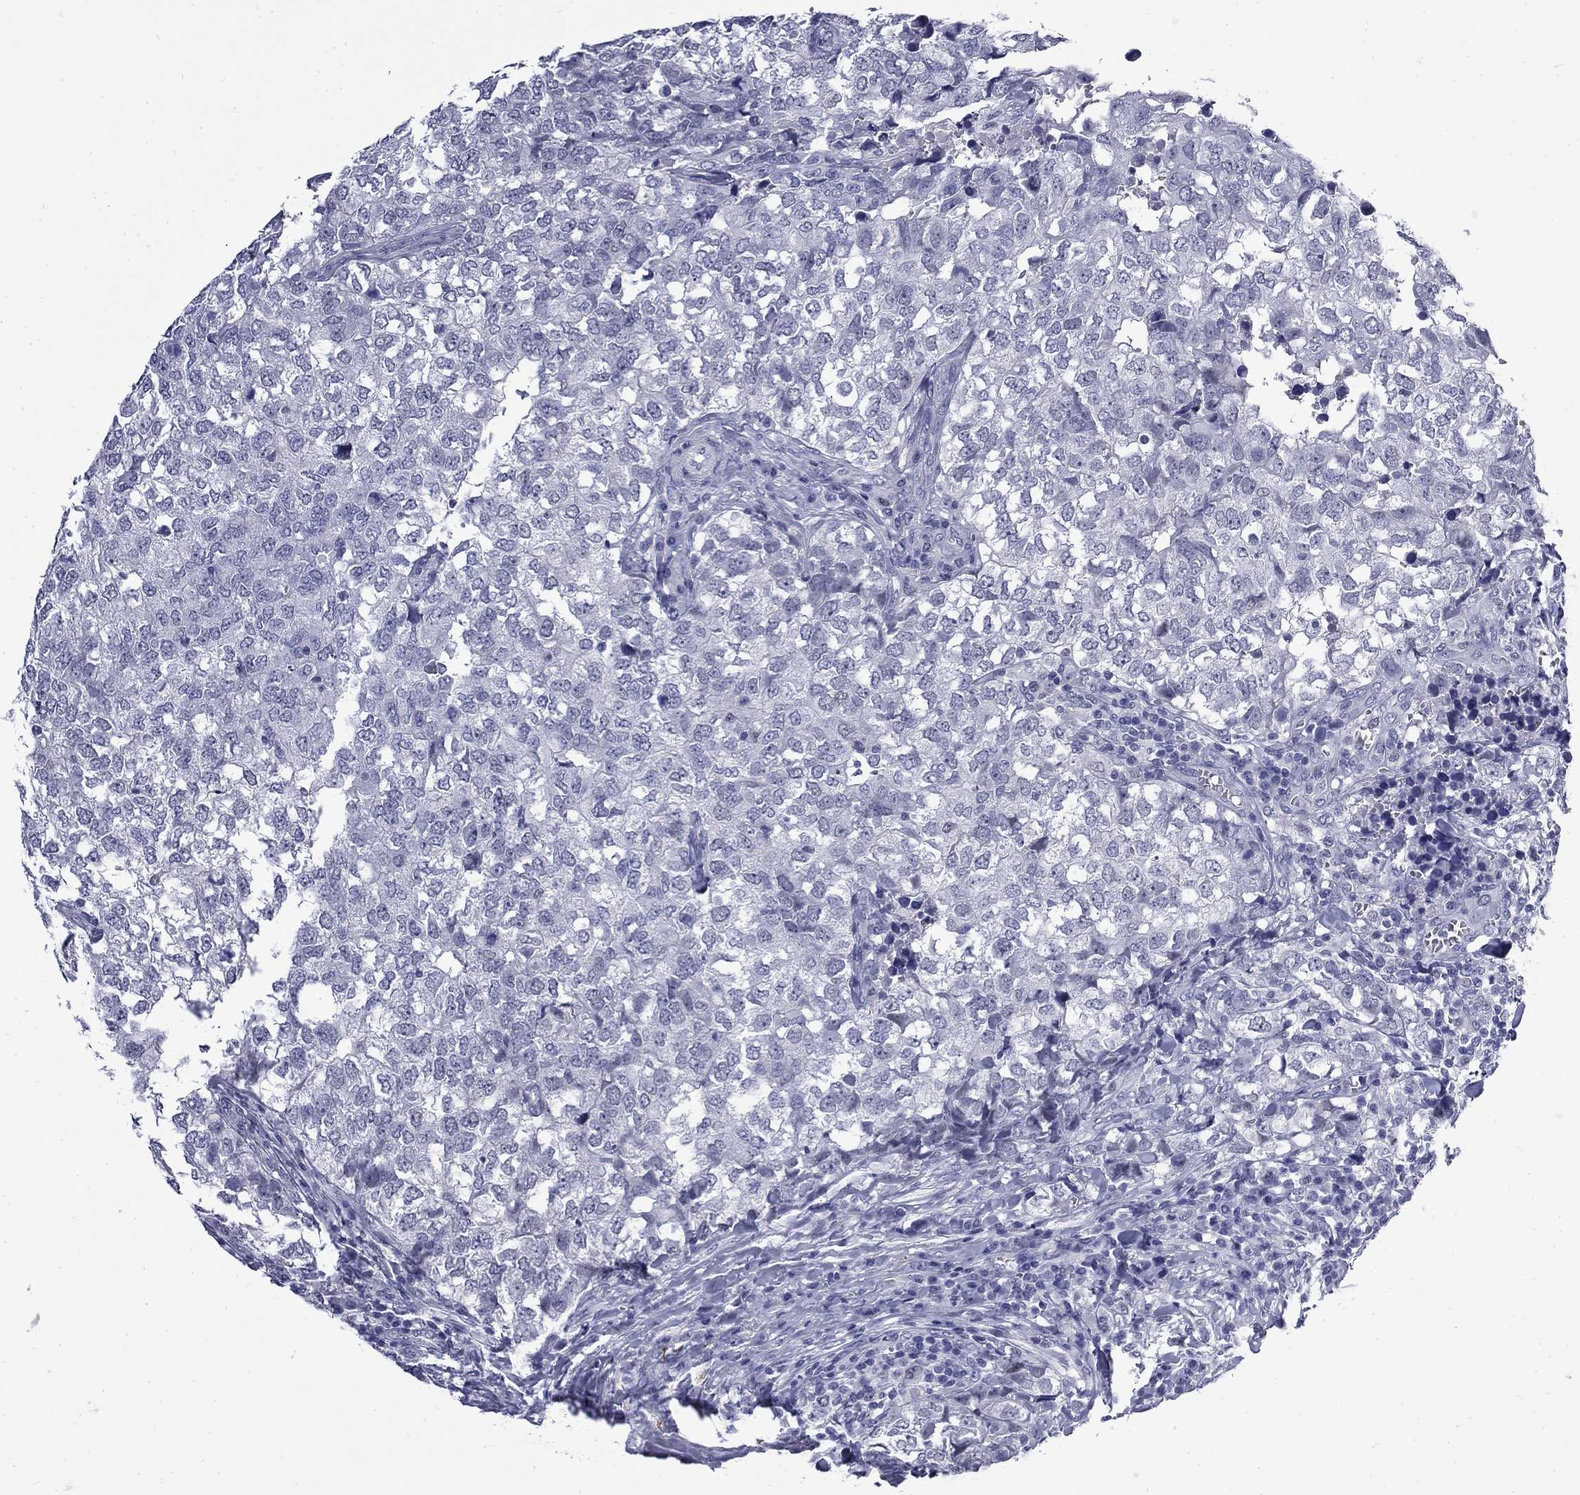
{"staining": {"intensity": "negative", "quantity": "none", "location": "none"}, "tissue": "breast cancer", "cell_type": "Tumor cells", "image_type": "cancer", "snomed": [{"axis": "morphology", "description": "Duct carcinoma"}, {"axis": "topography", "description": "Breast"}], "caption": "IHC micrograph of human infiltrating ductal carcinoma (breast) stained for a protein (brown), which shows no staining in tumor cells.", "gene": "MGARP", "patient": {"sex": "female", "age": 30}}